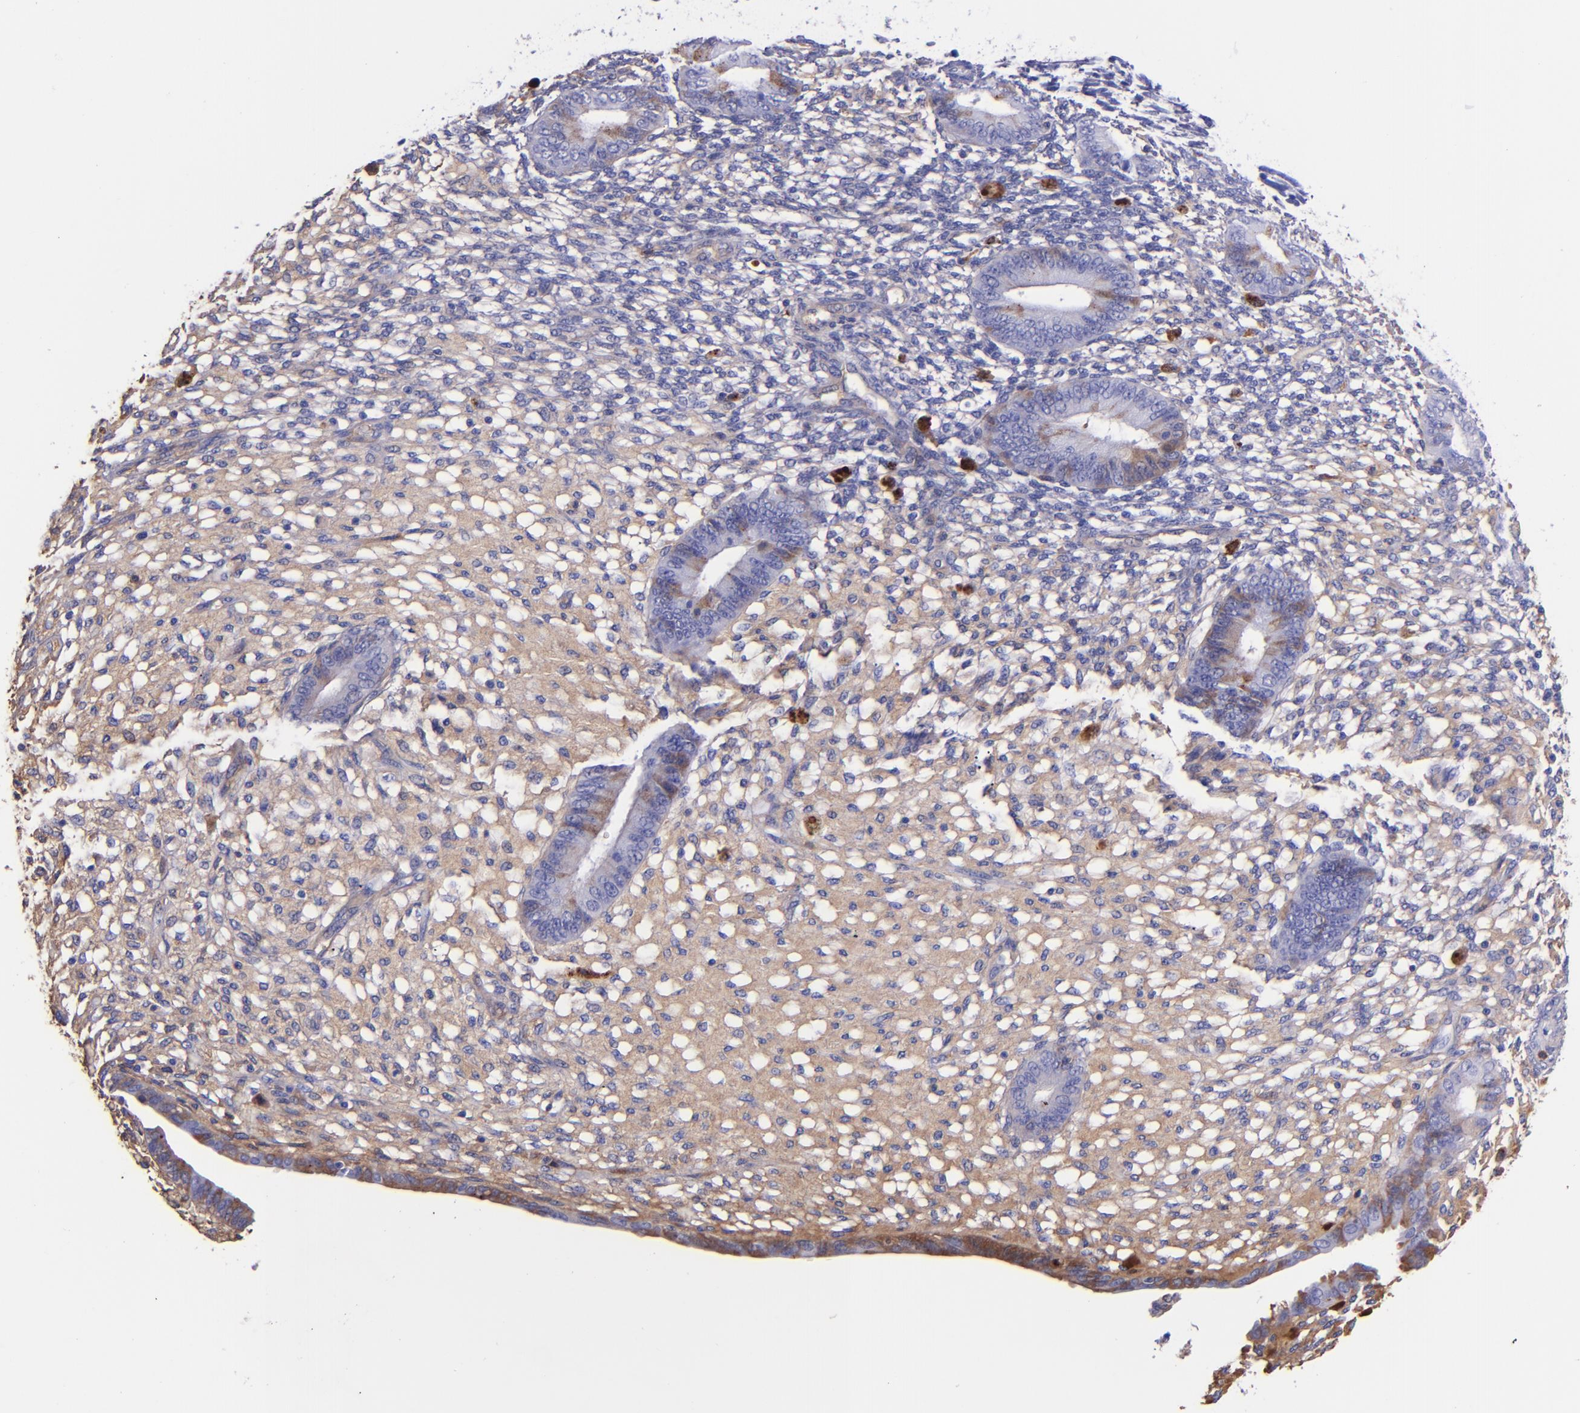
{"staining": {"intensity": "strong", "quantity": "<25%", "location": "cytoplasmic/membranous"}, "tissue": "endometrium", "cell_type": "Cells in endometrial stroma", "image_type": "normal", "snomed": [{"axis": "morphology", "description": "Normal tissue, NOS"}, {"axis": "topography", "description": "Endometrium"}], "caption": "A histopathology image of human endometrium stained for a protein demonstrates strong cytoplasmic/membranous brown staining in cells in endometrial stroma.", "gene": "KNG1", "patient": {"sex": "female", "age": 42}}